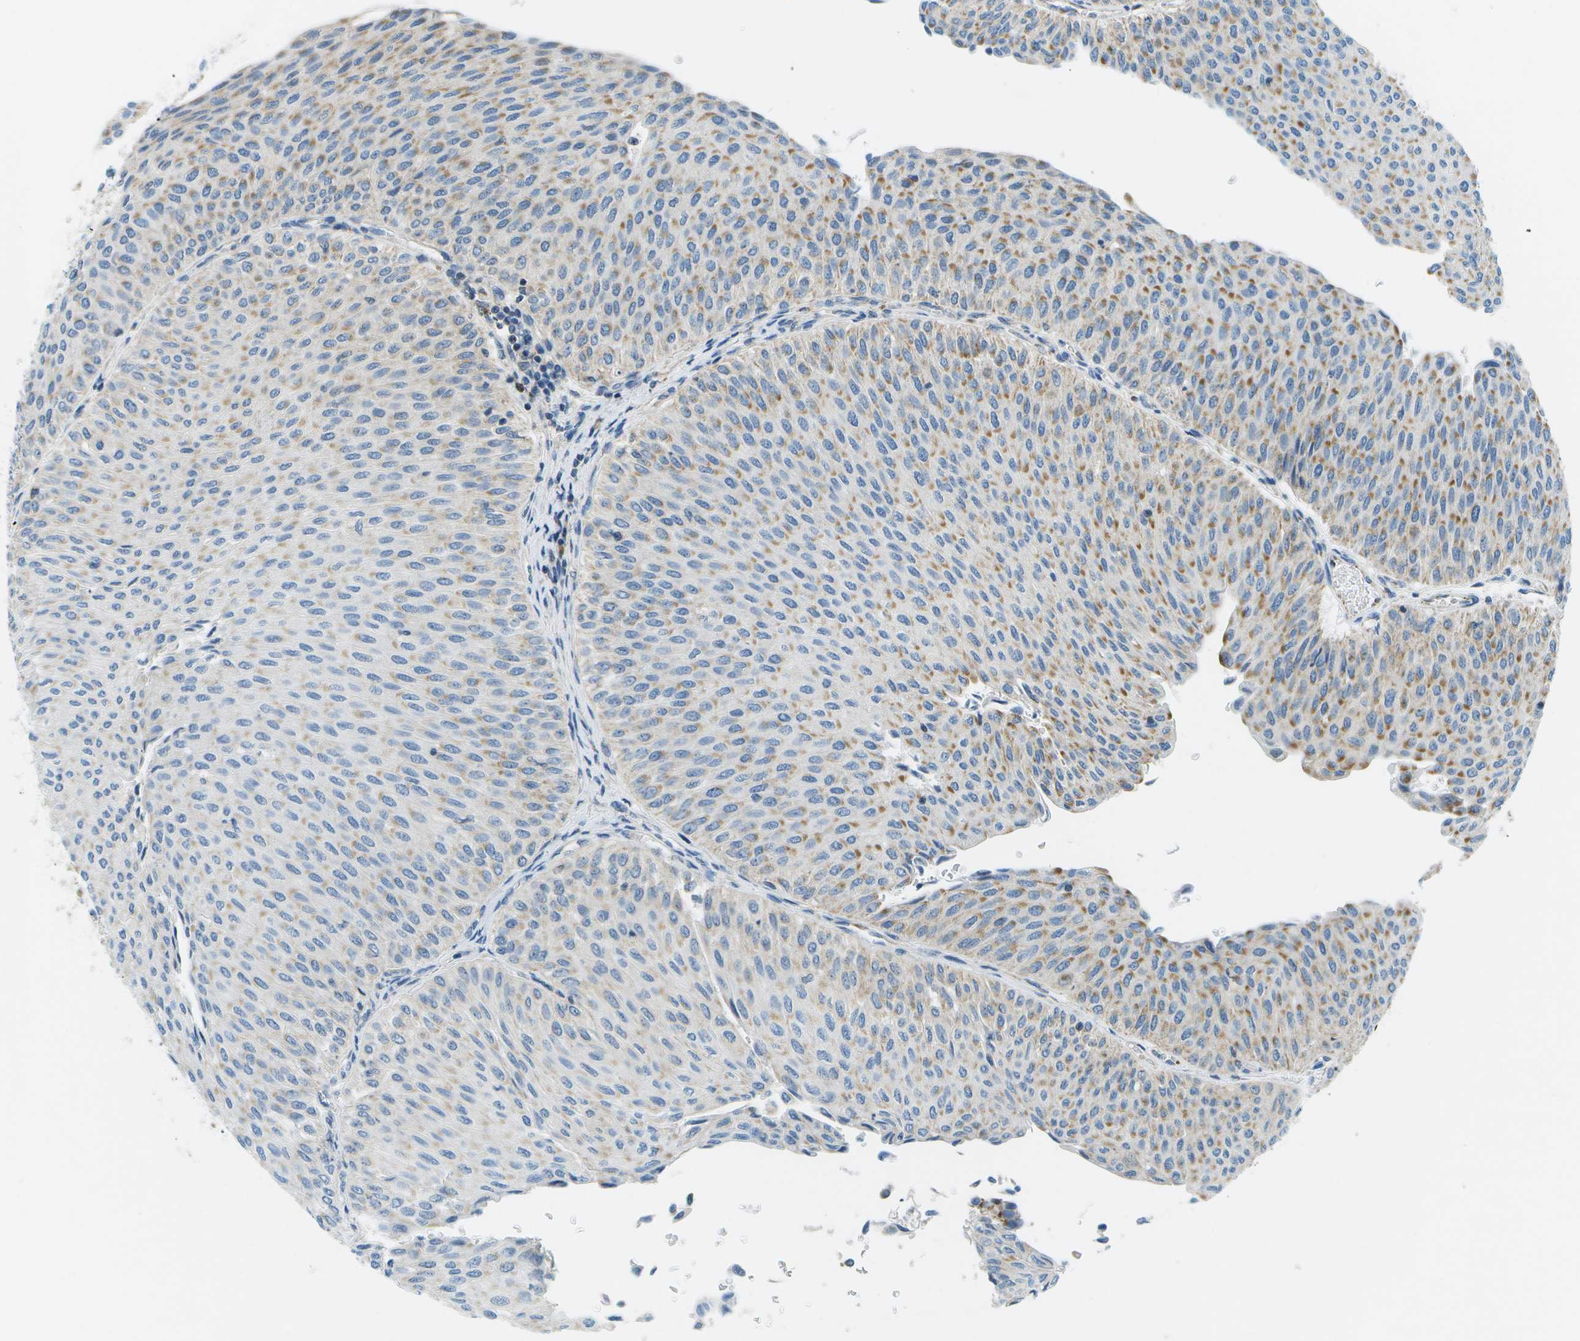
{"staining": {"intensity": "moderate", "quantity": ">75%", "location": "cytoplasmic/membranous"}, "tissue": "urothelial cancer", "cell_type": "Tumor cells", "image_type": "cancer", "snomed": [{"axis": "morphology", "description": "Urothelial carcinoma, Low grade"}, {"axis": "topography", "description": "Urinary bladder"}], "caption": "Urothelial cancer stained for a protein (brown) displays moderate cytoplasmic/membranous positive positivity in approximately >75% of tumor cells.", "gene": "PTGIS", "patient": {"sex": "male", "age": 78}}